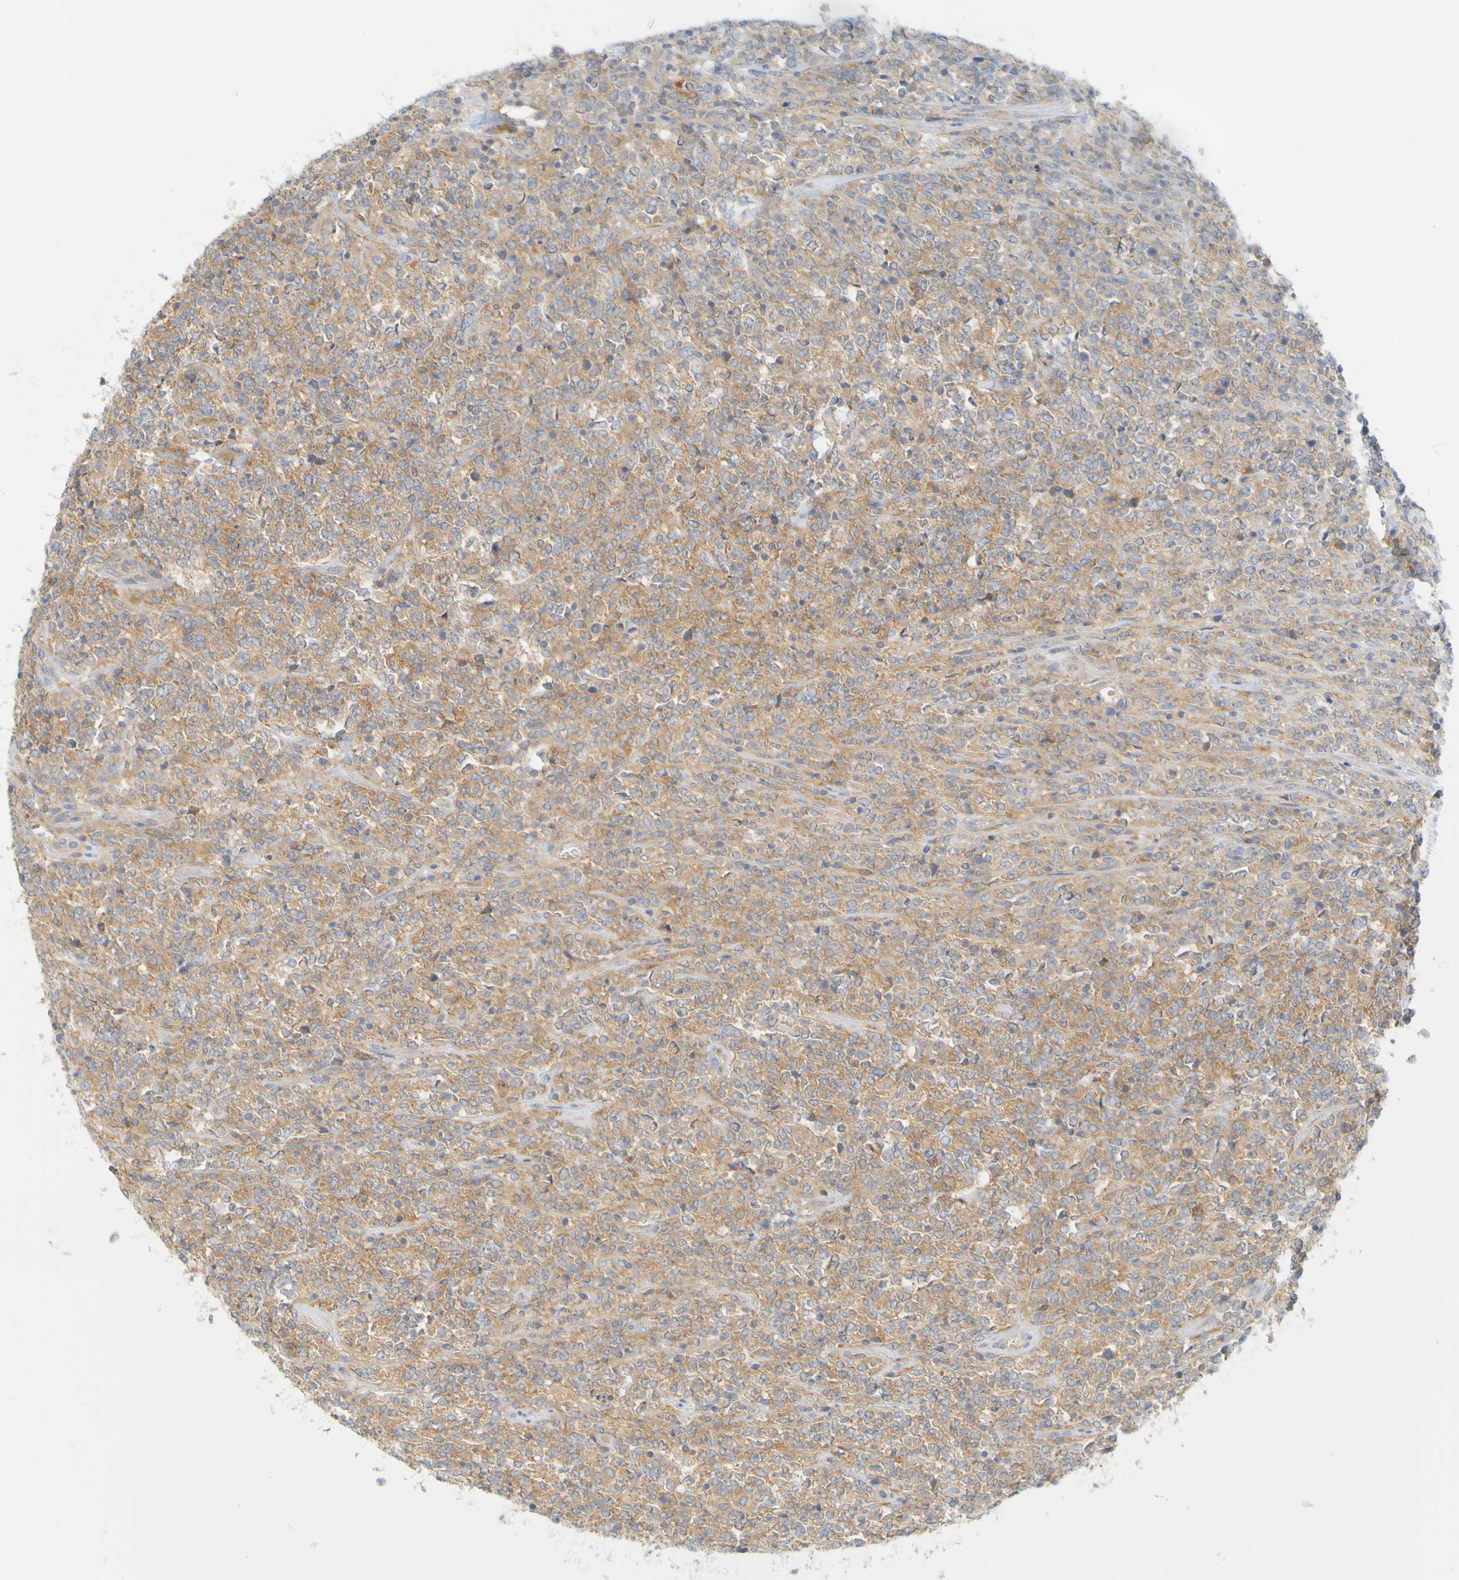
{"staining": {"intensity": "moderate", "quantity": ">75%", "location": "cytoplasmic/membranous"}, "tissue": "lymphoma", "cell_type": "Tumor cells", "image_type": "cancer", "snomed": [{"axis": "morphology", "description": "Malignant lymphoma, non-Hodgkin's type, High grade"}, {"axis": "topography", "description": "Soft tissue"}], "caption": "Immunohistochemical staining of lymphoma demonstrates medium levels of moderate cytoplasmic/membranous positivity in approximately >75% of tumor cells.", "gene": "APPL1", "patient": {"sex": "male", "age": 18}}